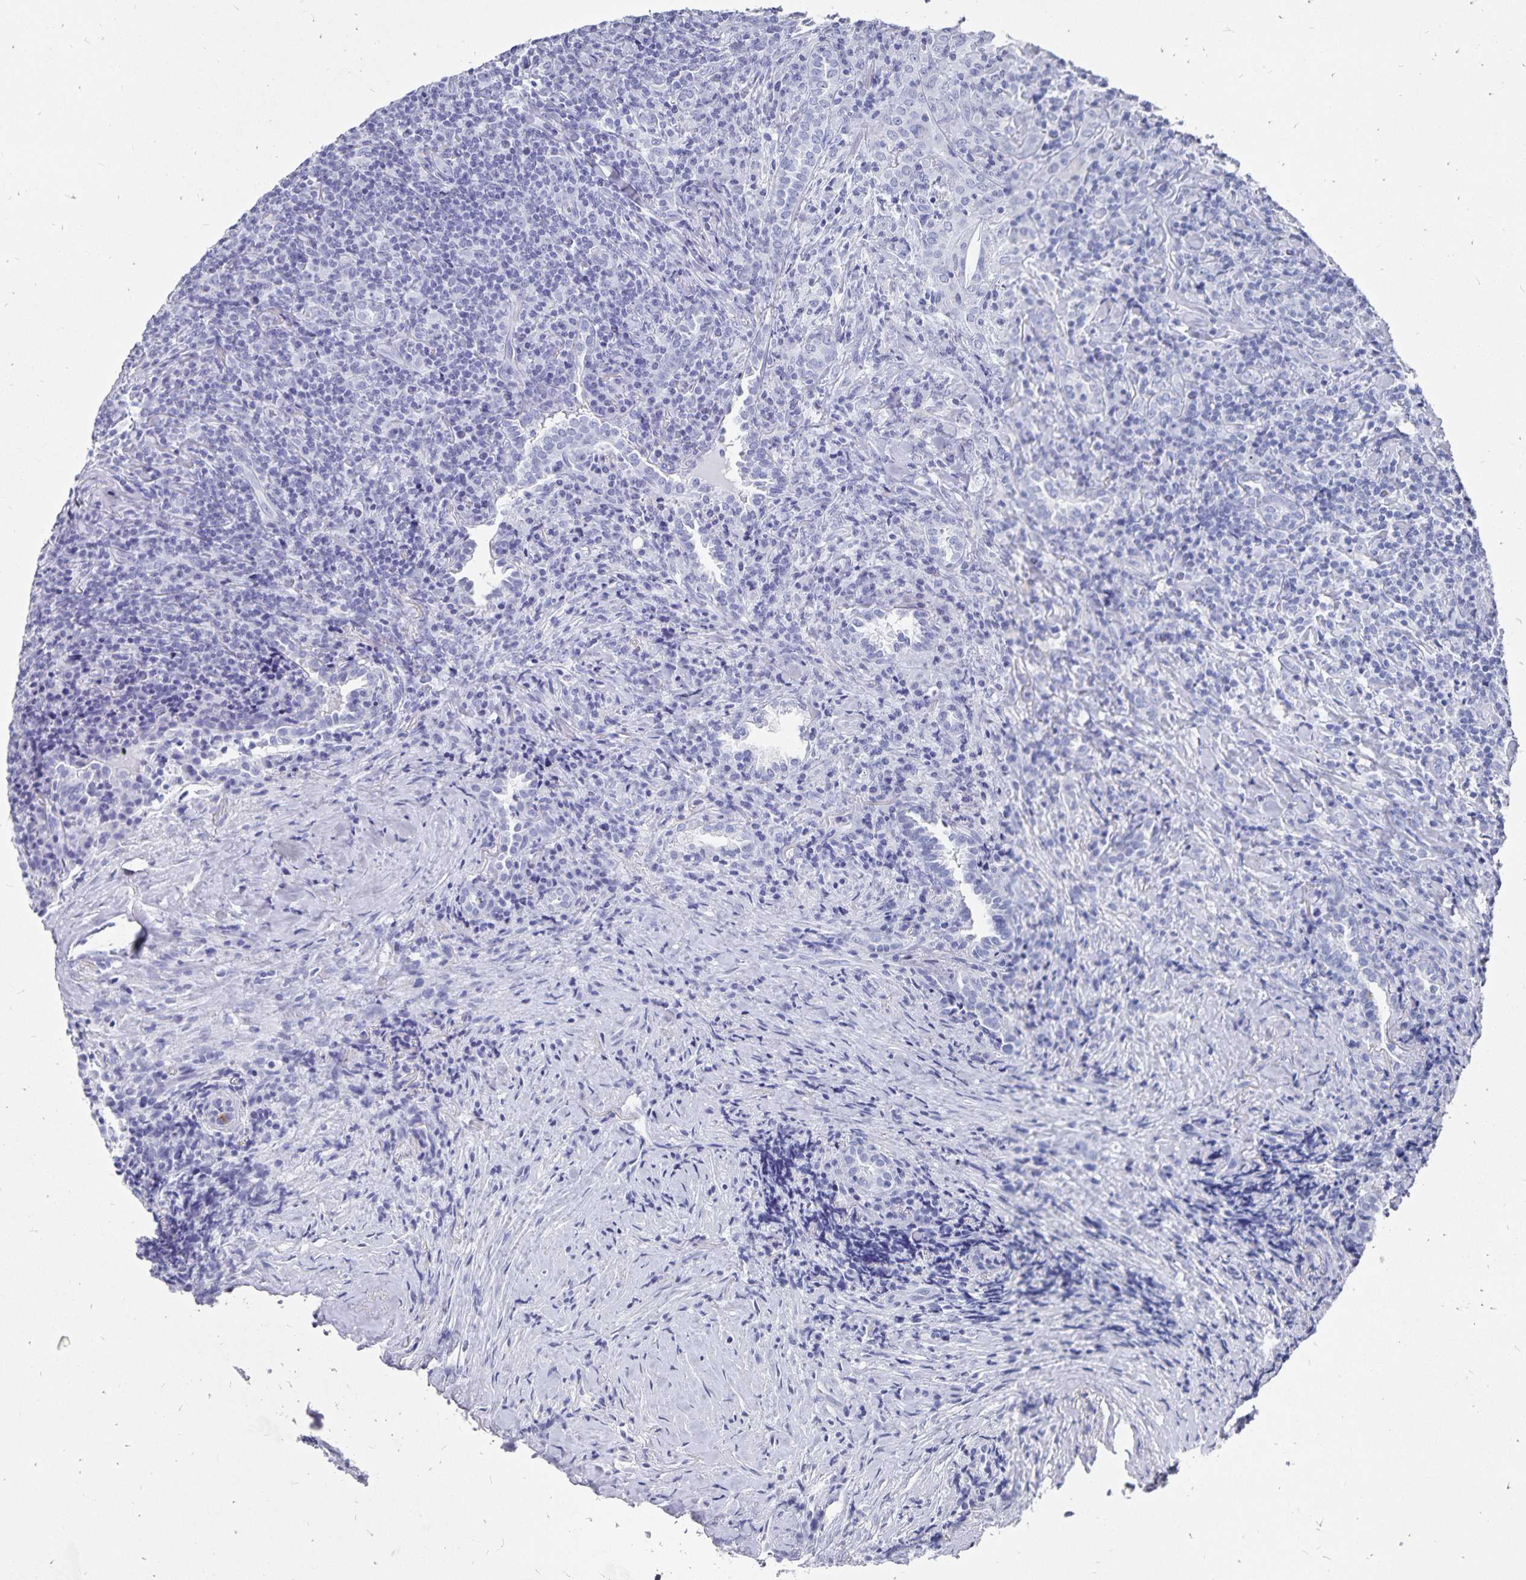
{"staining": {"intensity": "negative", "quantity": "none", "location": "none"}, "tissue": "lymphoma", "cell_type": "Tumor cells", "image_type": "cancer", "snomed": [{"axis": "morphology", "description": "Hodgkin's disease, NOS"}, {"axis": "topography", "description": "Lung"}], "caption": "Hodgkin's disease was stained to show a protein in brown. There is no significant expression in tumor cells. (Stains: DAB IHC with hematoxylin counter stain, Microscopy: brightfield microscopy at high magnification).", "gene": "ADH1A", "patient": {"sex": "male", "age": 17}}